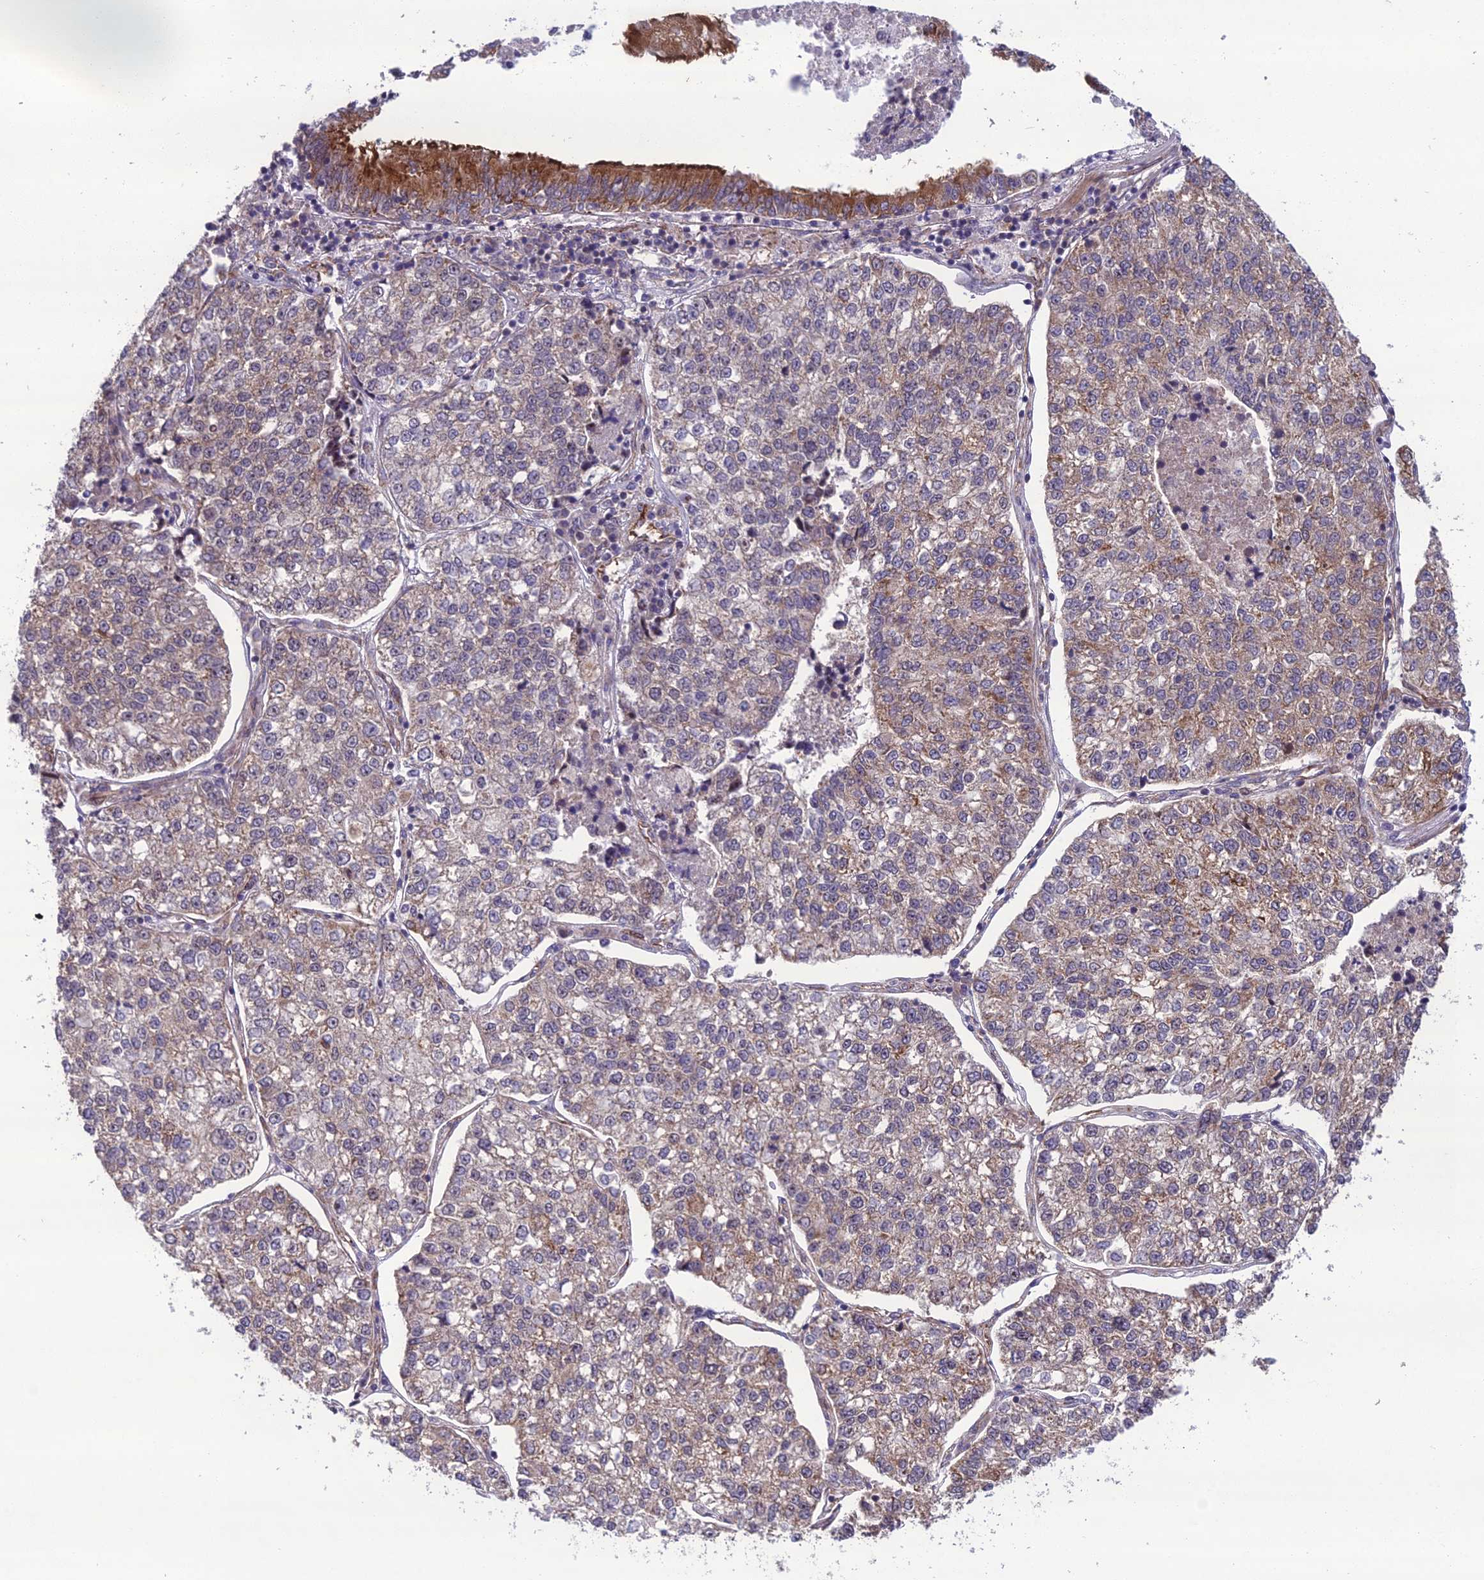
{"staining": {"intensity": "moderate", "quantity": "25%-75%", "location": "cytoplasmic/membranous"}, "tissue": "lung cancer", "cell_type": "Tumor cells", "image_type": "cancer", "snomed": [{"axis": "morphology", "description": "Adenocarcinoma, NOS"}, {"axis": "topography", "description": "Lung"}], "caption": "Brown immunohistochemical staining in human lung cancer shows moderate cytoplasmic/membranous expression in approximately 25%-75% of tumor cells.", "gene": "NODAL", "patient": {"sex": "male", "age": 49}}